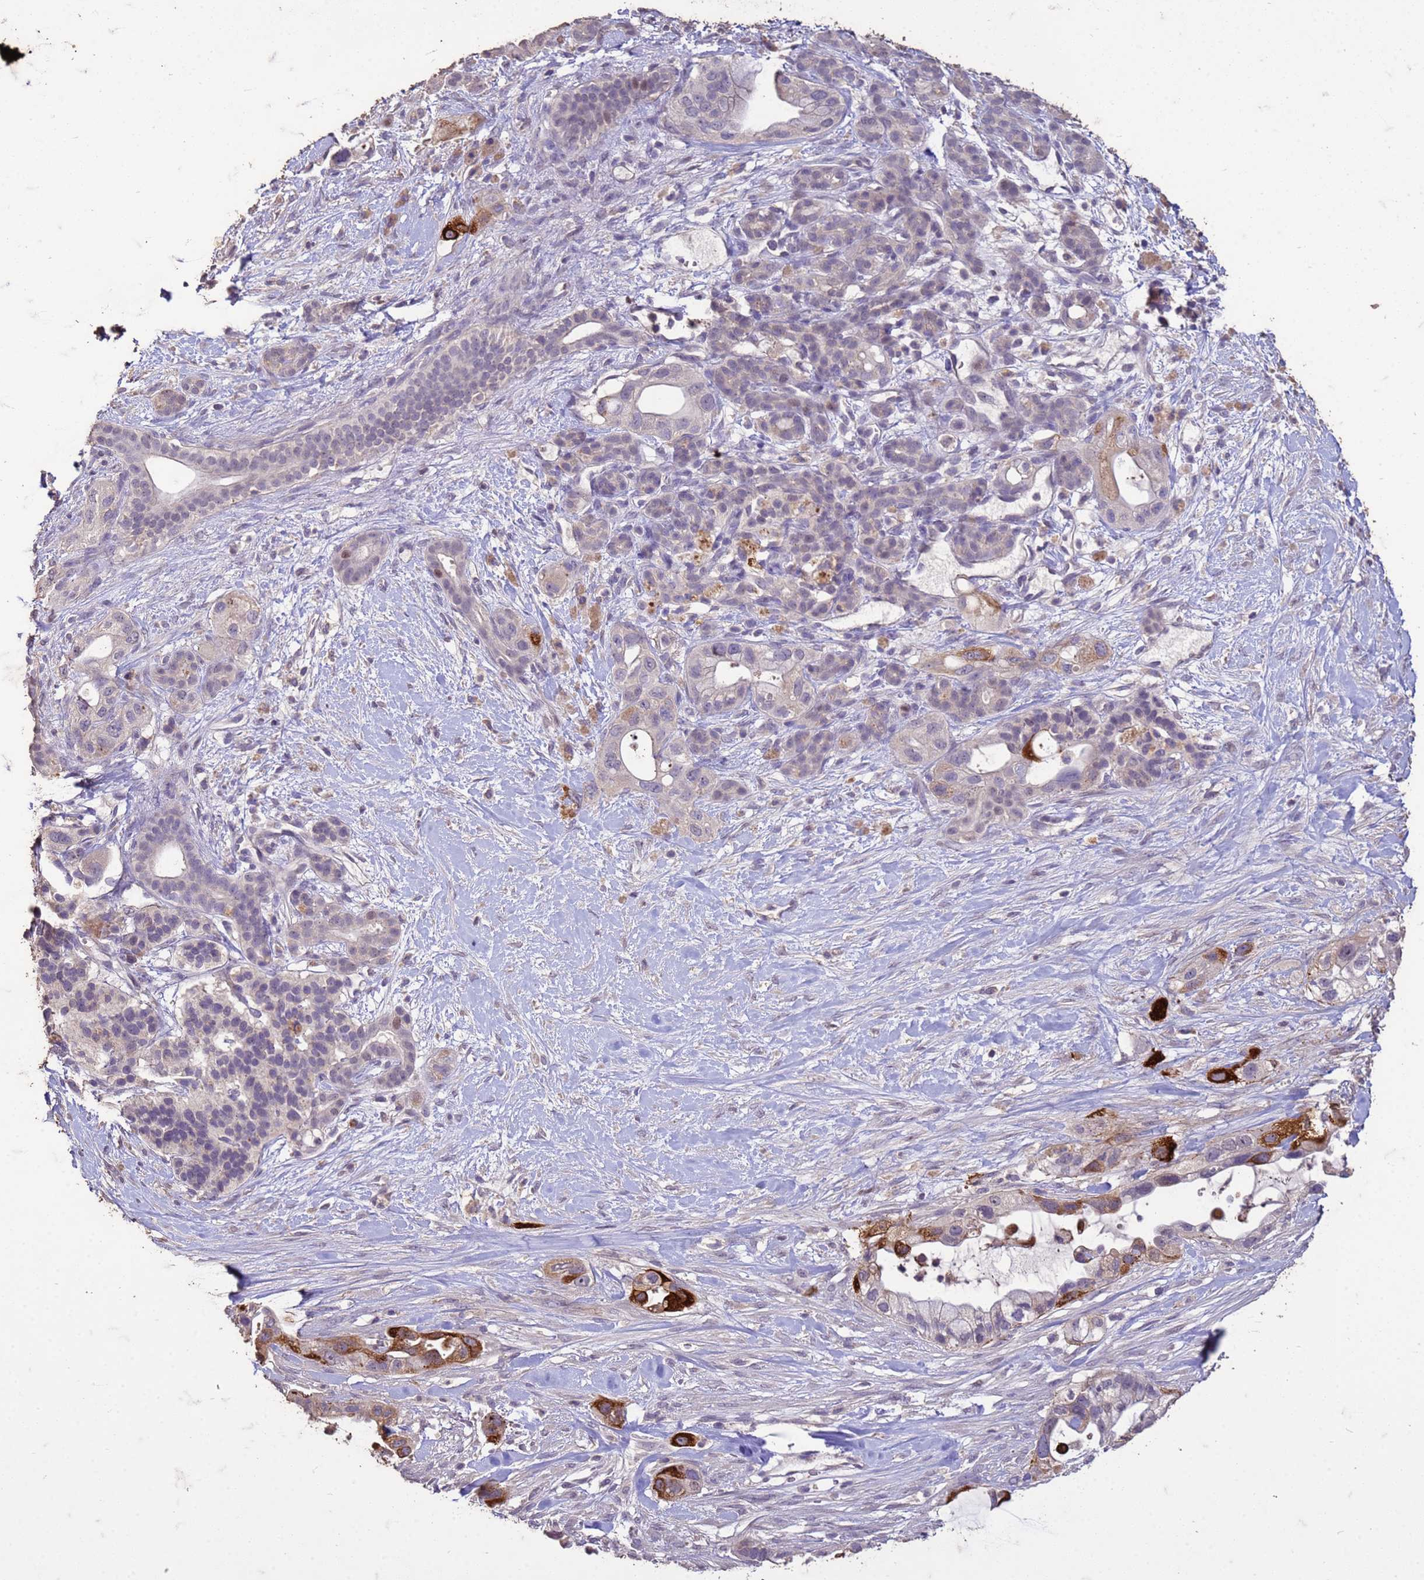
{"staining": {"intensity": "strong", "quantity": "<25%", "location": "cytoplasmic/membranous"}, "tissue": "pancreatic cancer", "cell_type": "Tumor cells", "image_type": "cancer", "snomed": [{"axis": "morphology", "description": "Adenocarcinoma, NOS"}, {"axis": "topography", "description": "Pancreas"}], "caption": "Immunohistochemical staining of pancreatic cancer displays strong cytoplasmic/membranous protein positivity in approximately <25% of tumor cells.", "gene": "FAM184B", "patient": {"sex": "male", "age": 44}}